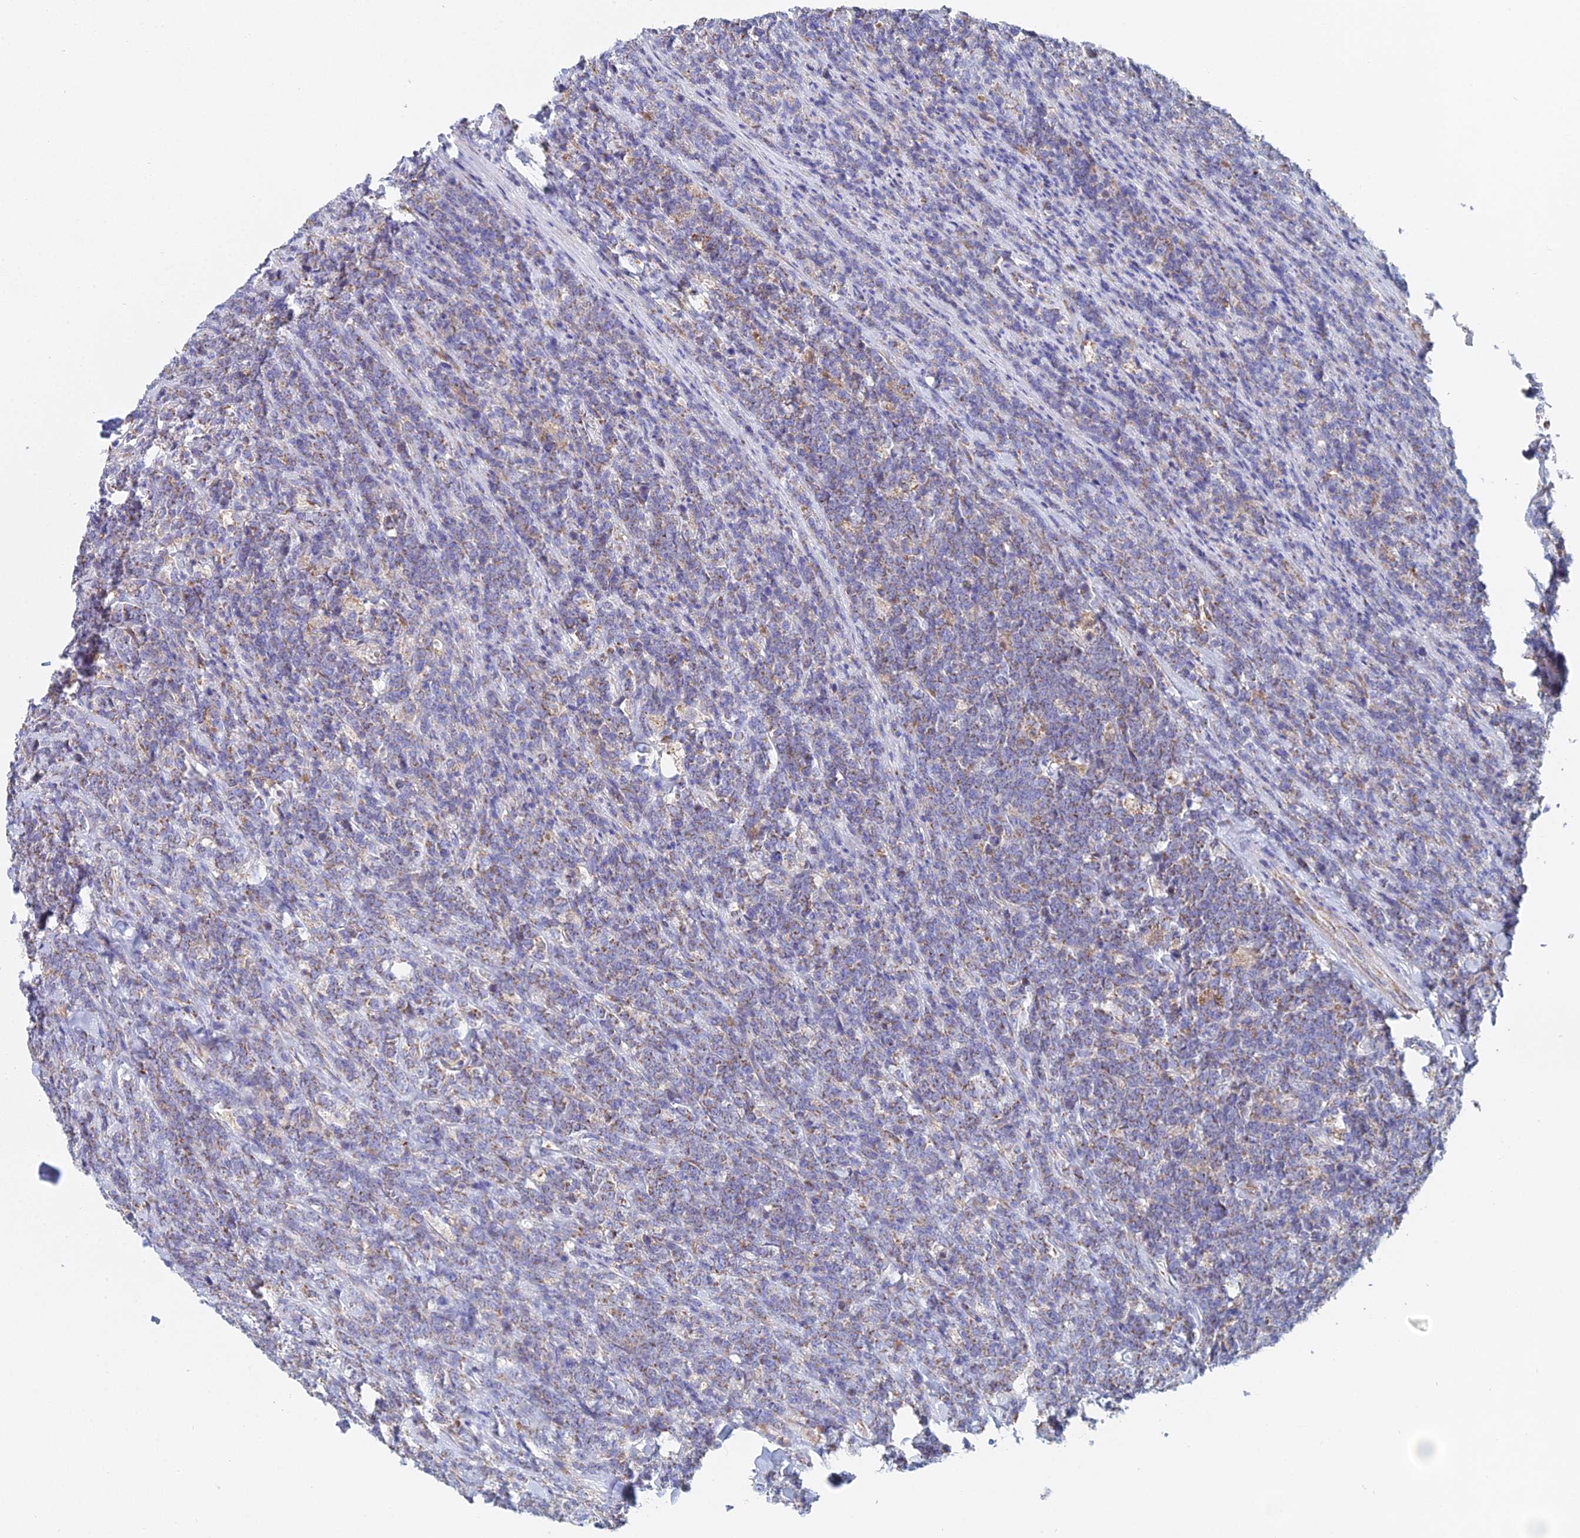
{"staining": {"intensity": "moderate", "quantity": "25%-75%", "location": "cytoplasmic/membranous"}, "tissue": "lymphoma", "cell_type": "Tumor cells", "image_type": "cancer", "snomed": [{"axis": "morphology", "description": "Malignant lymphoma, non-Hodgkin's type, High grade"}, {"axis": "topography", "description": "Small intestine"}], "caption": "Tumor cells demonstrate moderate cytoplasmic/membranous expression in approximately 25%-75% of cells in high-grade malignant lymphoma, non-Hodgkin's type.", "gene": "CRACR2B", "patient": {"sex": "male", "age": 8}}